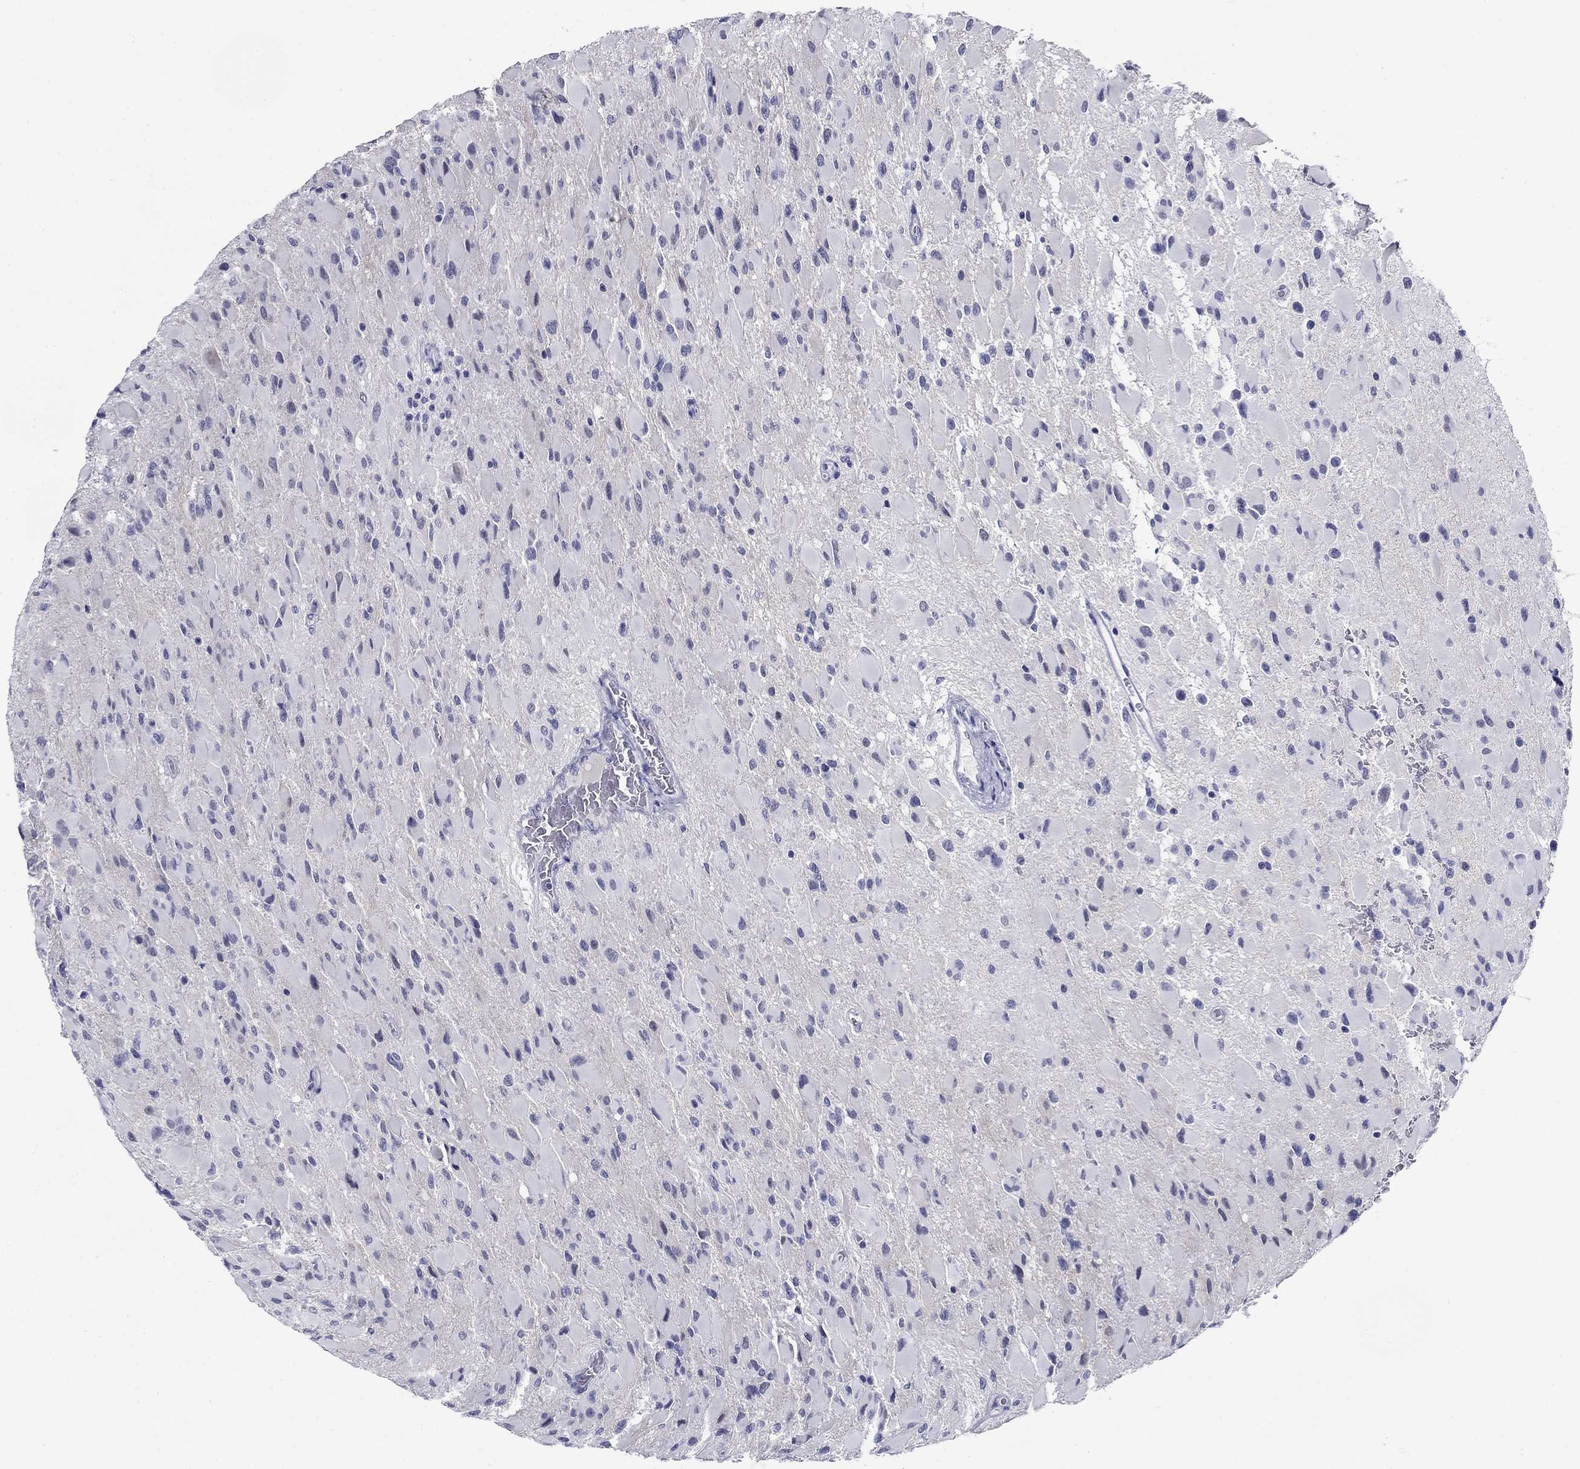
{"staining": {"intensity": "negative", "quantity": "none", "location": "none"}, "tissue": "glioma", "cell_type": "Tumor cells", "image_type": "cancer", "snomed": [{"axis": "morphology", "description": "Glioma, malignant, High grade"}, {"axis": "topography", "description": "Cerebral cortex"}], "caption": "Tumor cells show no significant protein expression in glioma.", "gene": "C4orf19", "patient": {"sex": "female", "age": 36}}